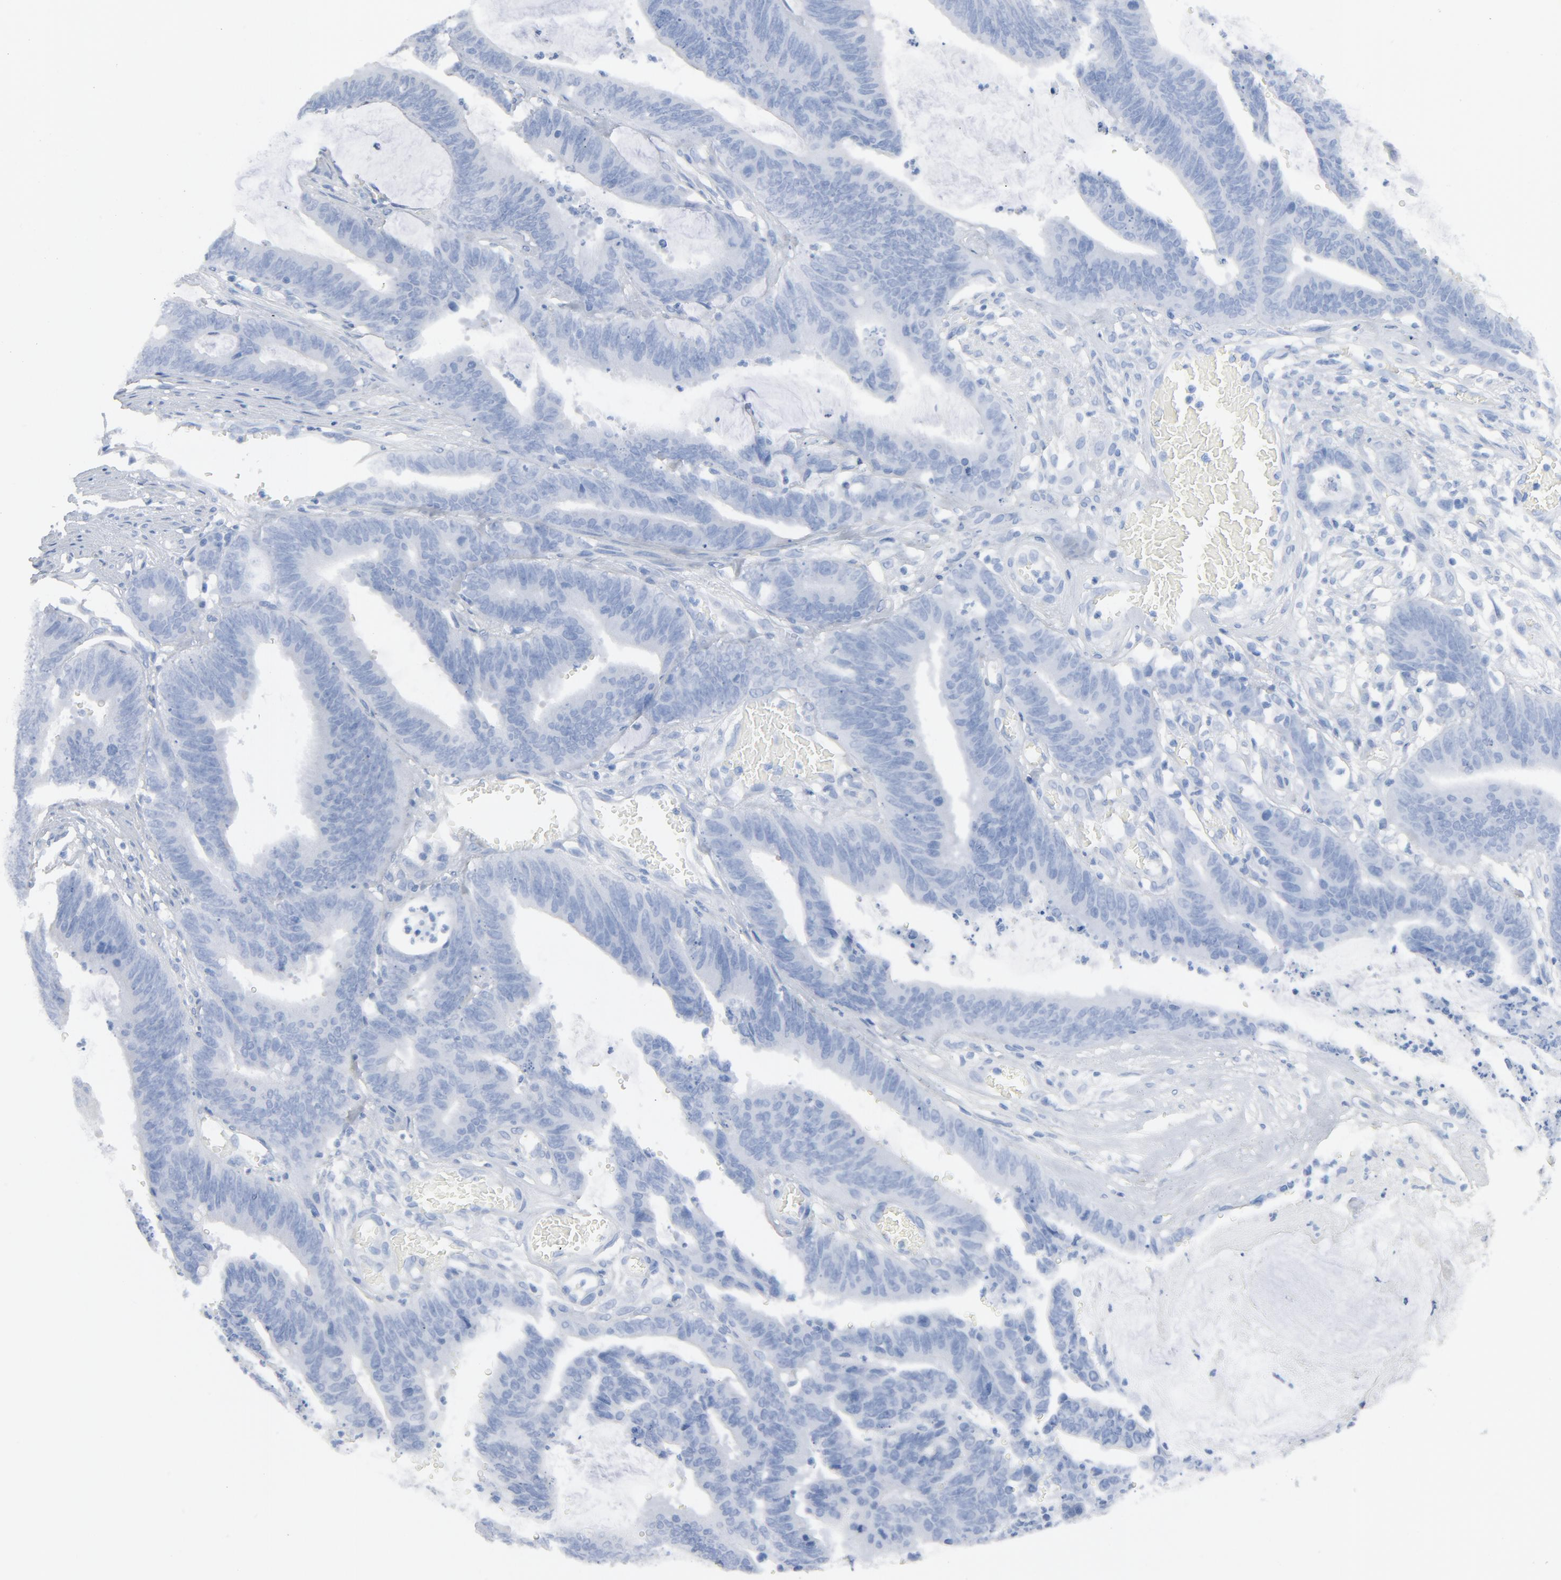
{"staining": {"intensity": "weak", "quantity": ">75%", "location": "cytoplasmic/membranous"}, "tissue": "colorectal cancer", "cell_type": "Tumor cells", "image_type": "cancer", "snomed": [{"axis": "morphology", "description": "Adenocarcinoma, NOS"}, {"axis": "topography", "description": "Rectum"}], "caption": "Human colorectal cancer stained for a protein (brown) exhibits weak cytoplasmic/membranous positive expression in approximately >75% of tumor cells.", "gene": "C14orf119", "patient": {"sex": "female", "age": 66}}